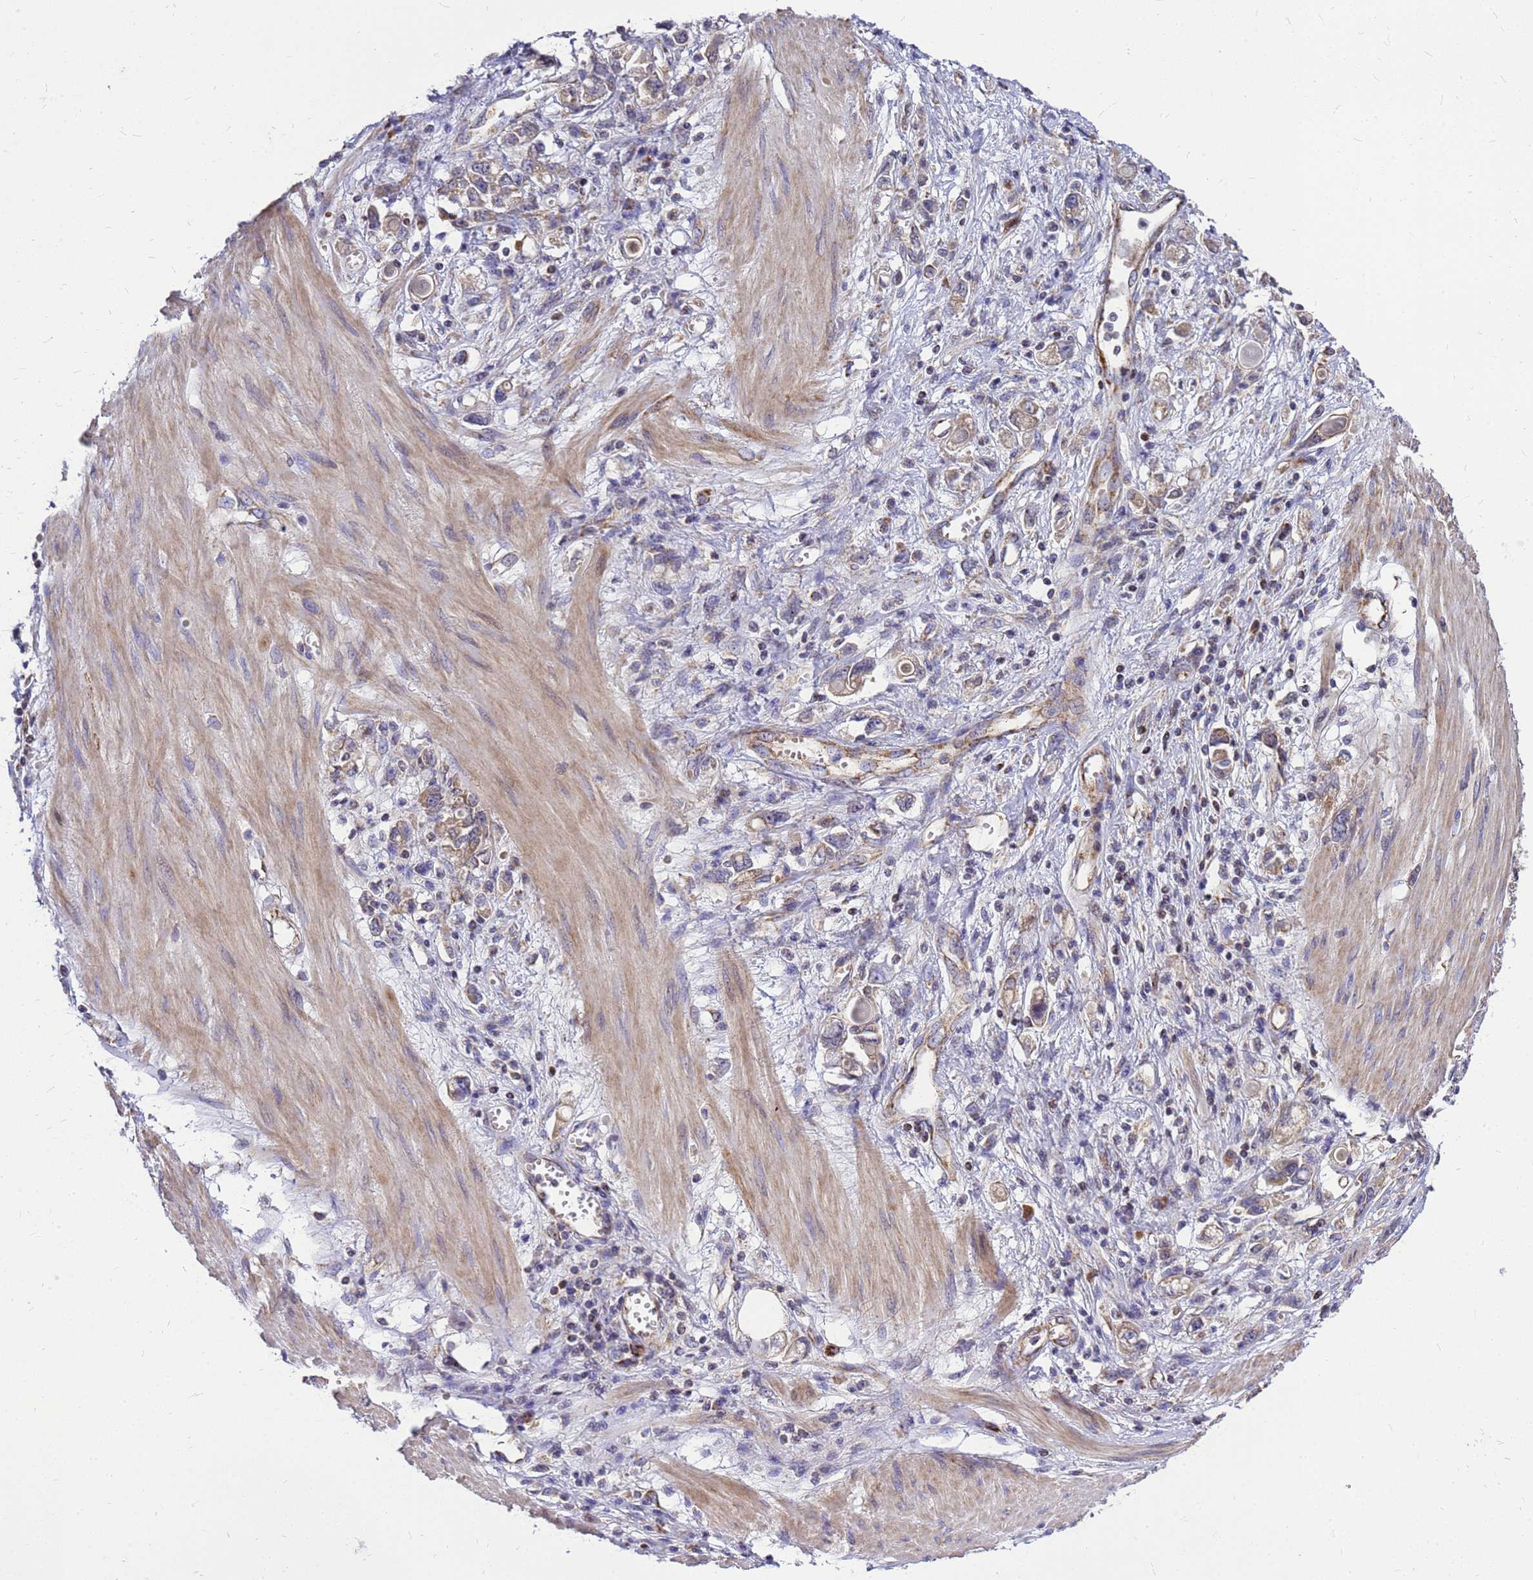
{"staining": {"intensity": "moderate", "quantity": ">75%", "location": "cytoplasmic/membranous"}, "tissue": "stomach cancer", "cell_type": "Tumor cells", "image_type": "cancer", "snomed": [{"axis": "morphology", "description": "Adenocarcinoma, NOS"}, {"axis": "topography", "description": "Stomach"}], "caption": "An IHC photomicrograph of neoplastic tissue is shown. Protein staining in brown labels moderate cytoplasmic/membranous positivity in stomach adenocarcinoma within tumor cells. The protein is stained brown, and the nuclei are stained in blue (DAB IHC with brightfield microscopy, high magnification).", "gene": "CMC4", "patient": {"sex": "female", "age": 76}}